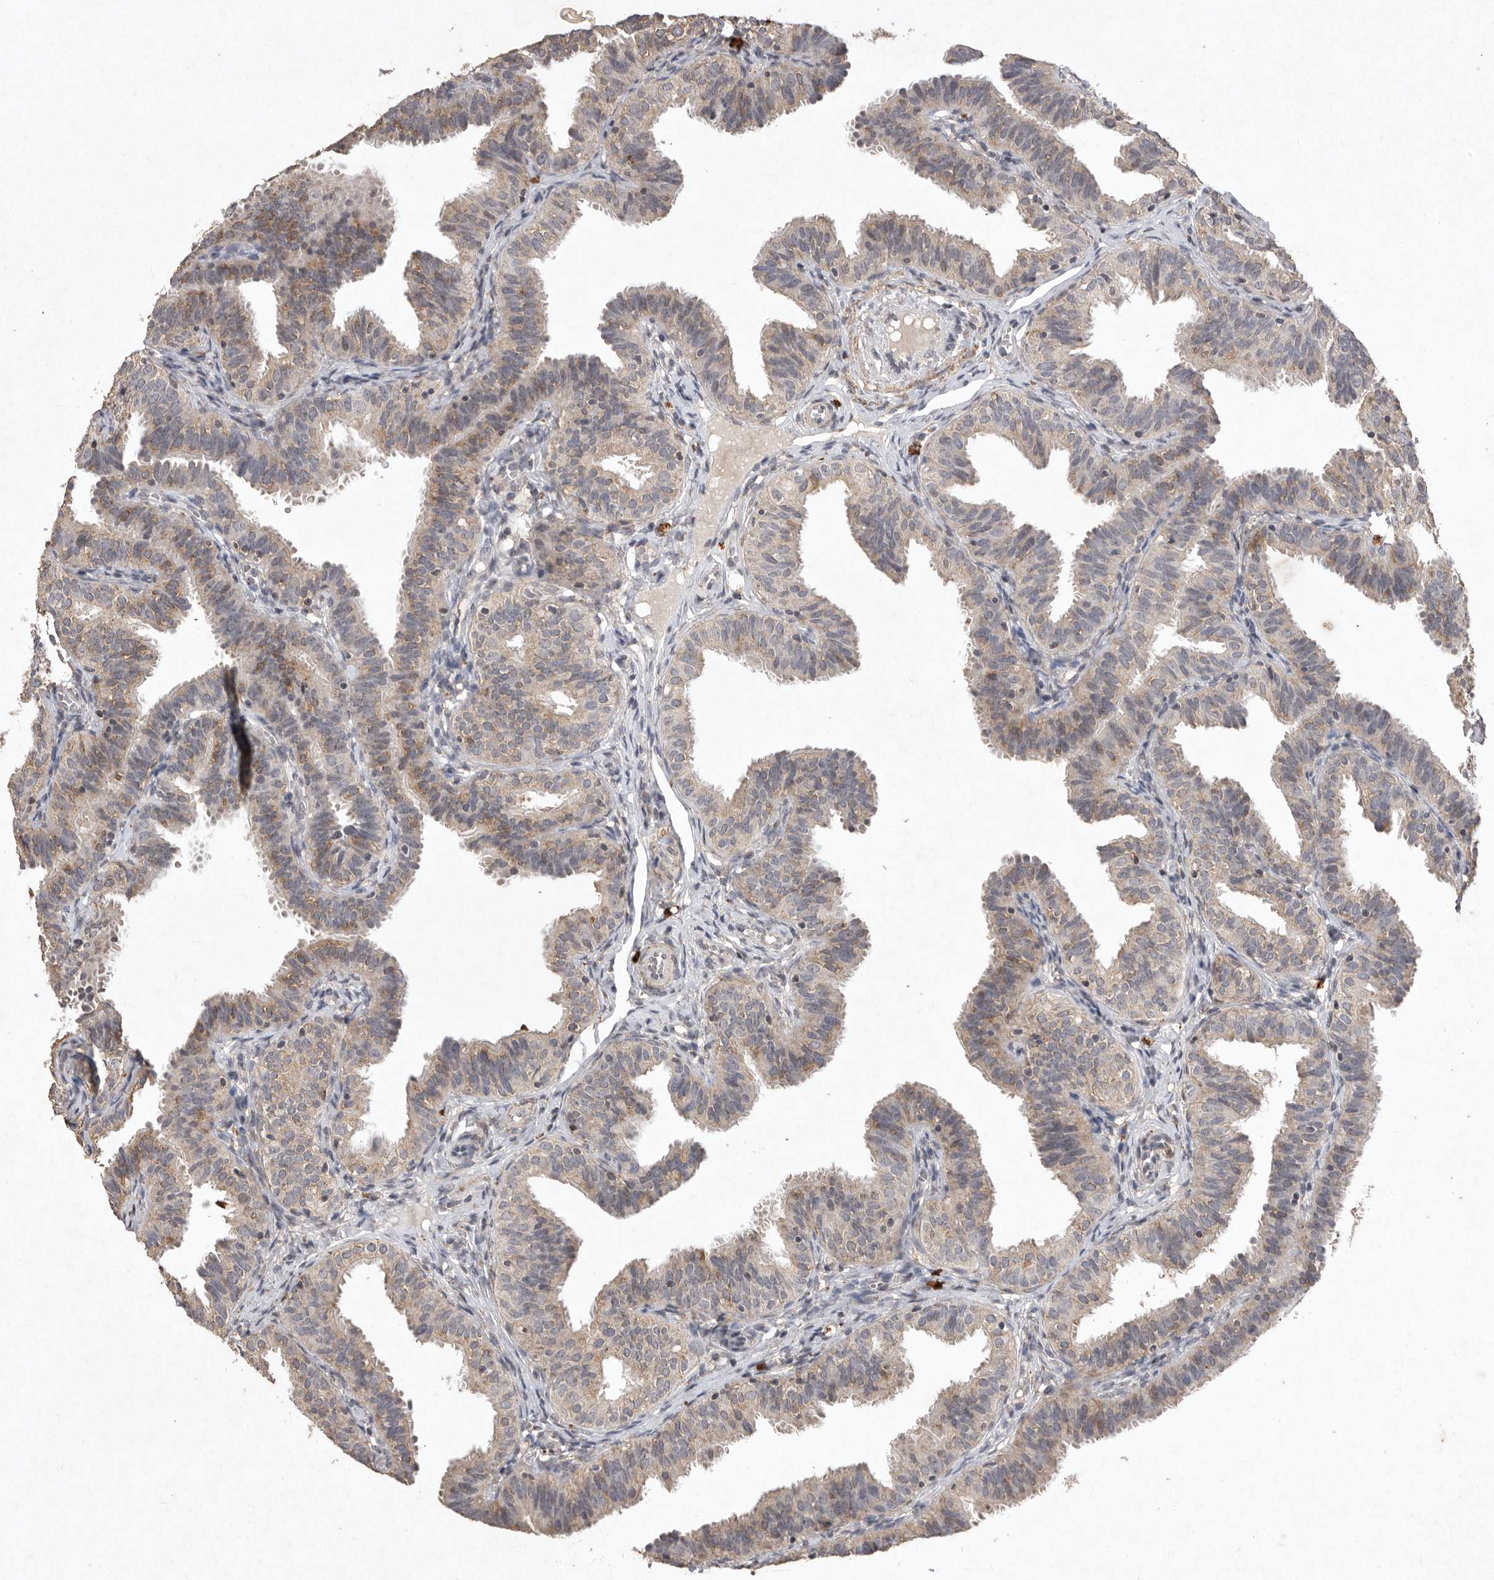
{"staining": {"intensity": "weak", "quantity": "25%-75%", "location": "cytoplasmic/membranous"}, "tissue": "fallopian tube", "cell_type": "Glandular cells", "image_type": "normal", "snomed": [{"axis": "morphology", "description": "Normal tissue, NOS"}, {"axis": "topography", "description": "Fallopian tube"}], "caption": "The photomicrograph demonstrates a brown stain indicating the presence of a protein in the cytoplasmic/membranous of glandular cells in fallopian tube.", "gene": "APLNR", "patient": {"sex": "female", "age": 35}}